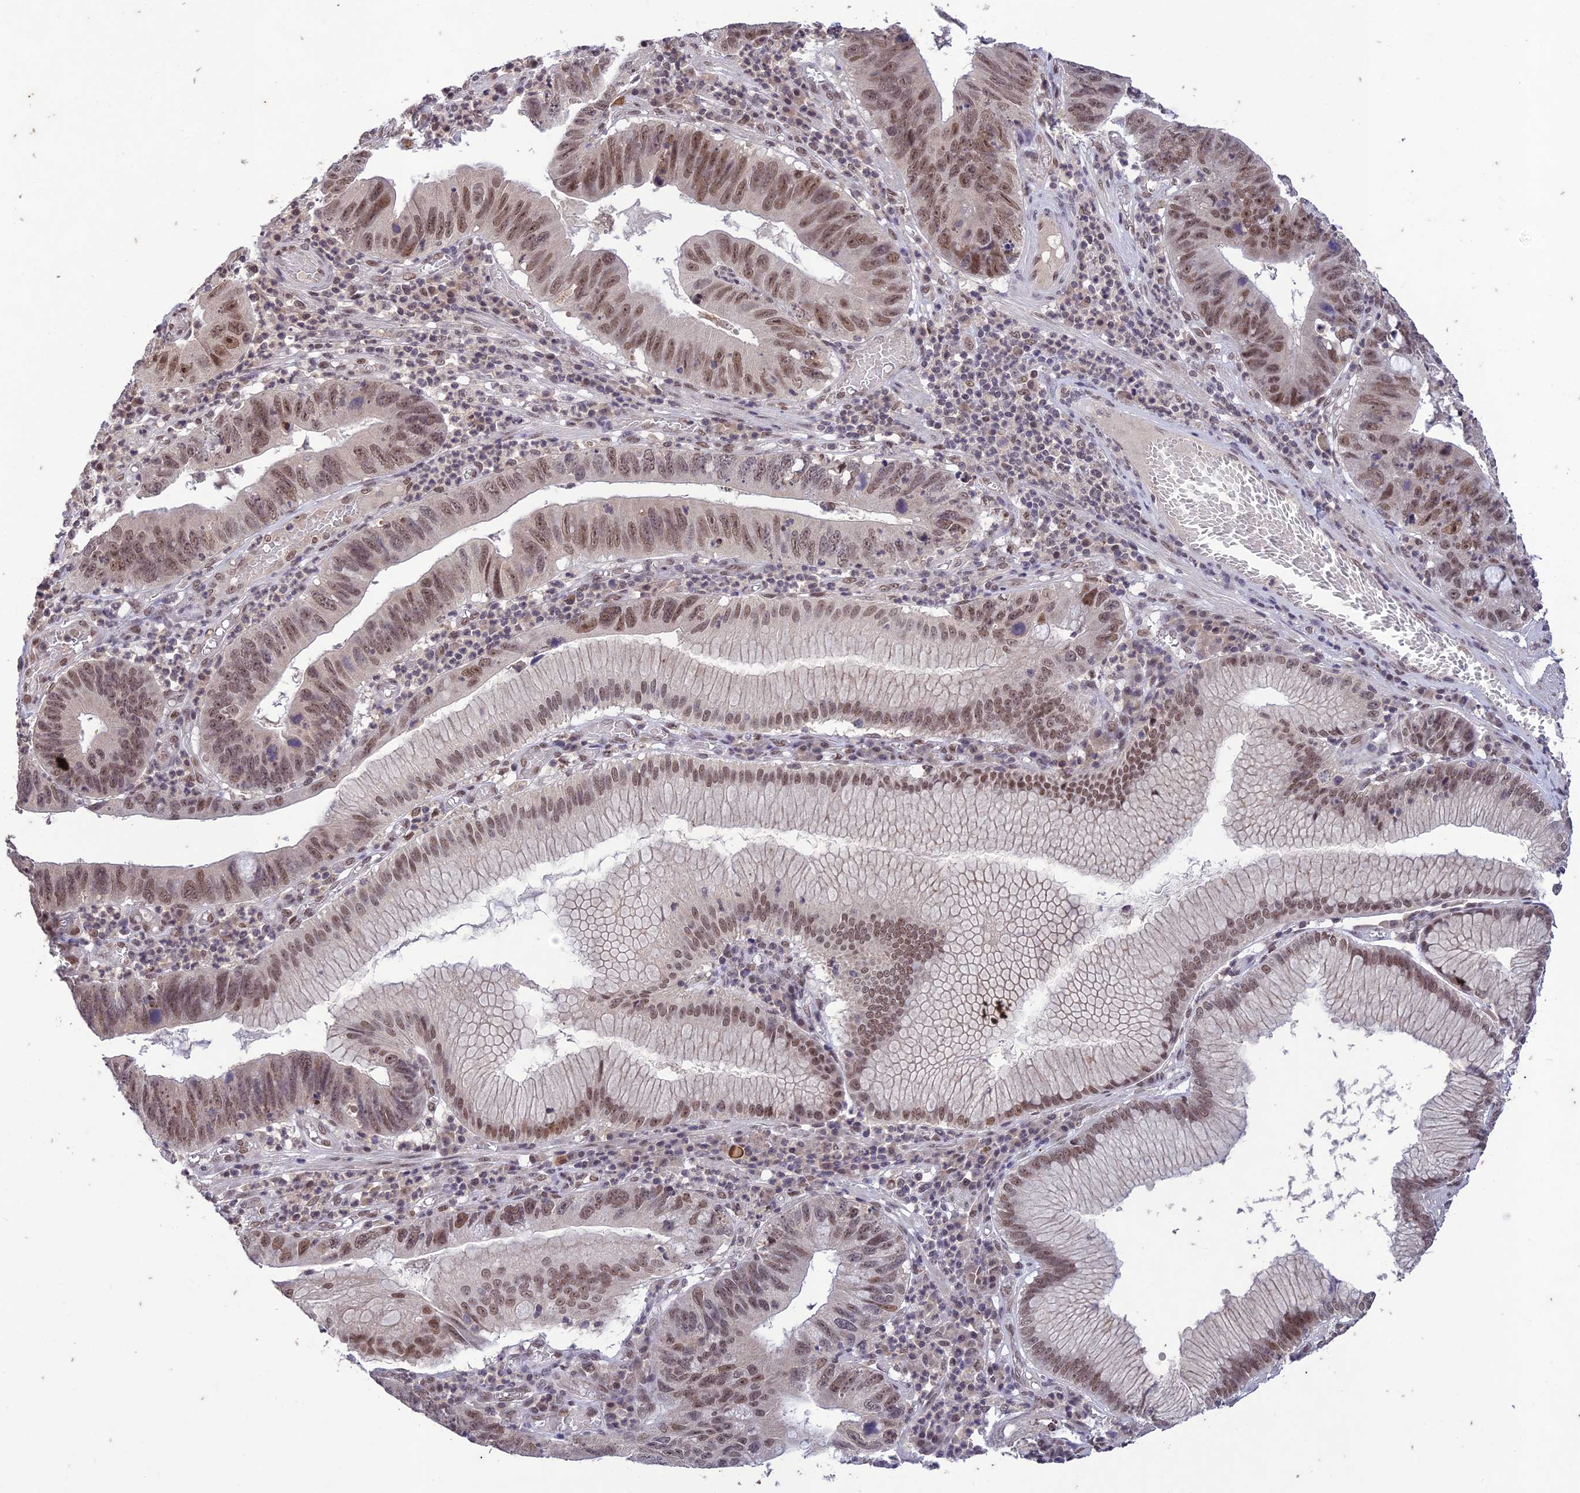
{"staining": {"intensity": "moderate", "quantity": ">75%", "location": "nuclear"}, "tissue": "stomach cancer", "cell_type": "Tumor cells", "image_type": "cancer", "snomed": [{"axis": "morphology", "description": "Adenocarcinoma, NOS"}, {"axis": "topography", "description": "Stomach"}], "caption": "Brown immunohistochemical staining in human stomach cancer reveals moderate nuclear expression in about >75% of tumor cells.", "gene": "POP4", "patient": {"sex": "male", "age": 59}}